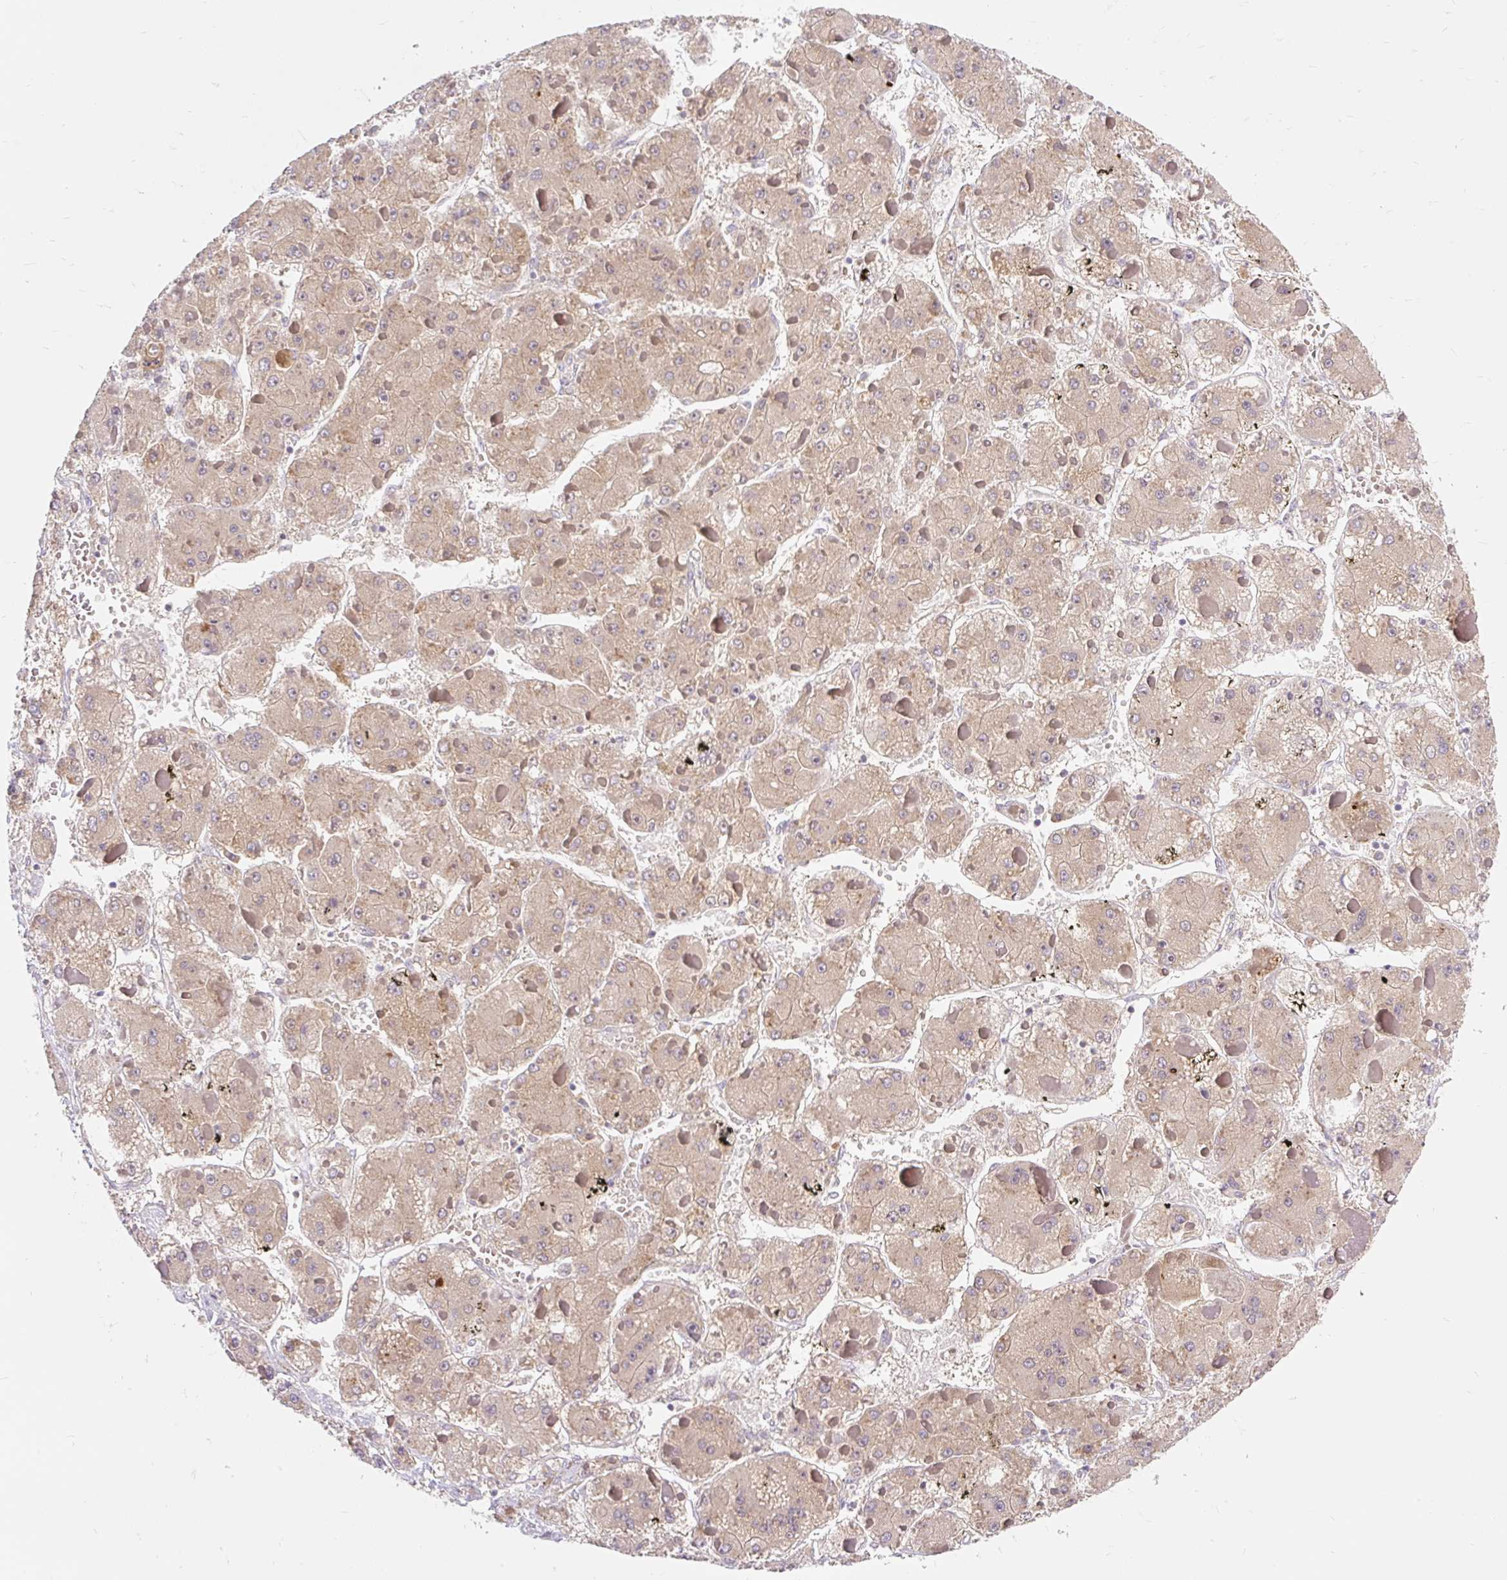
{"staining": {"intensity": "weak", "quantity": ">75%", "location": "cytoplasmic/membranous"}, "tissue": "liver cancer", "cell_type": "Tumor cells", "image_type": "cancer", "snomed": [{"axis": "morphology", "description": "Carcinoma, Hepatocellular, NOS"}, {"axis": "topography", "description": "Liver"}], "caption": "Weak cytoplasmic/membranous positivity for a protein is present in about >75% of tumor cells of liver hepatocellular carcinoma using immunohistochemistry.", "gene": "SEC63", "patient": {"sex": "female", "age": 73}}